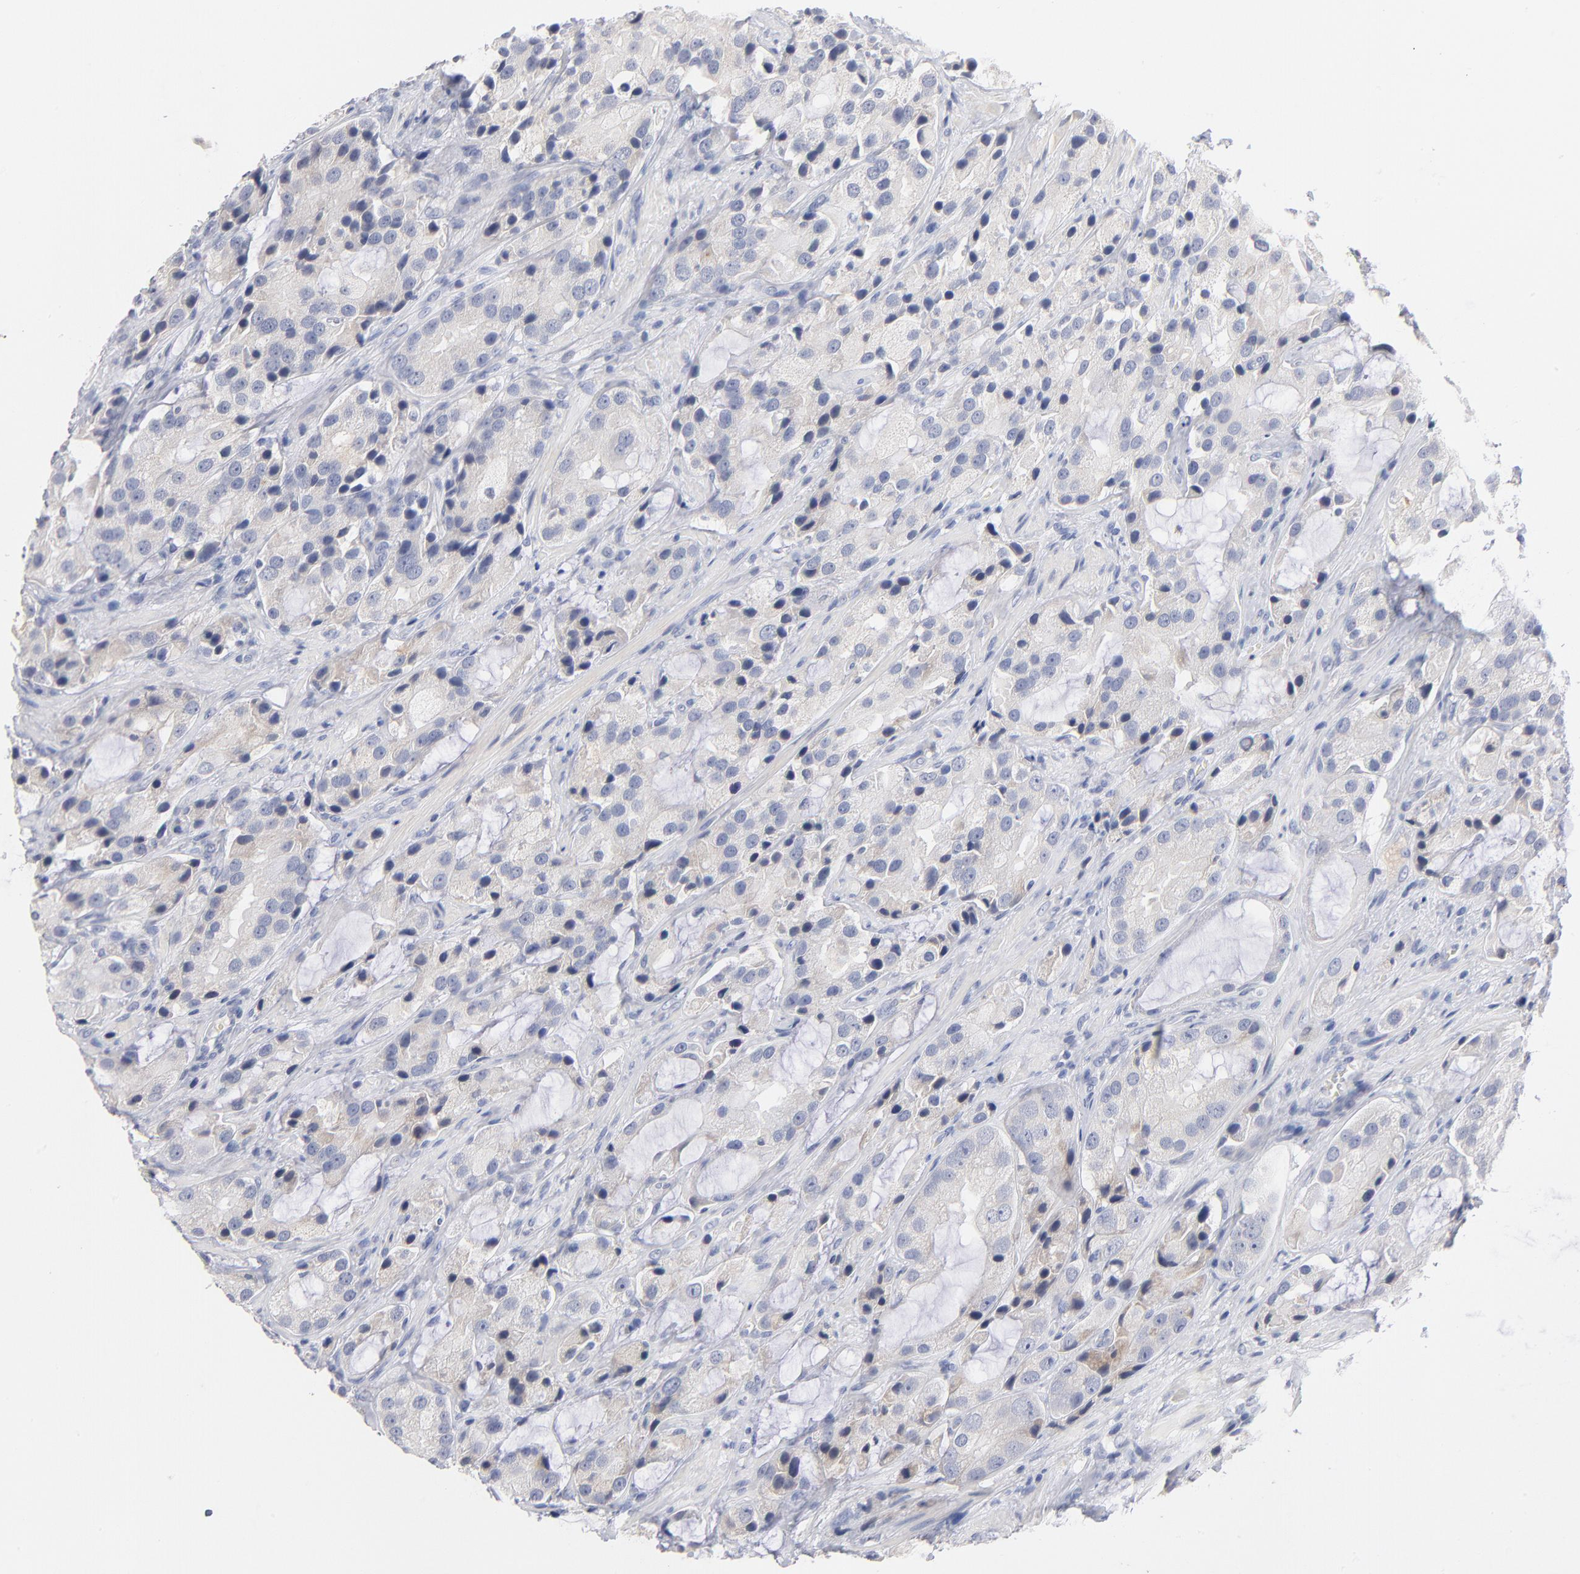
{"staining": {"intensity": "negative", "quantity": "none", "location": "none"}, "tissue": "prostate cancer", "cell_type": "Tumor cells", "image_type": "cancer", "snomed": [{"axis": "morphology", "description": "Adenocarcinoma, High grade"}, {"axis": "topography", "description": "Prostate"}], "caption": "Immunohistochemical staining of human prostate cancer displays no significant staining in tumor cells.", "gene": "F12", "patient": {"sex": "male", "age": 70}}